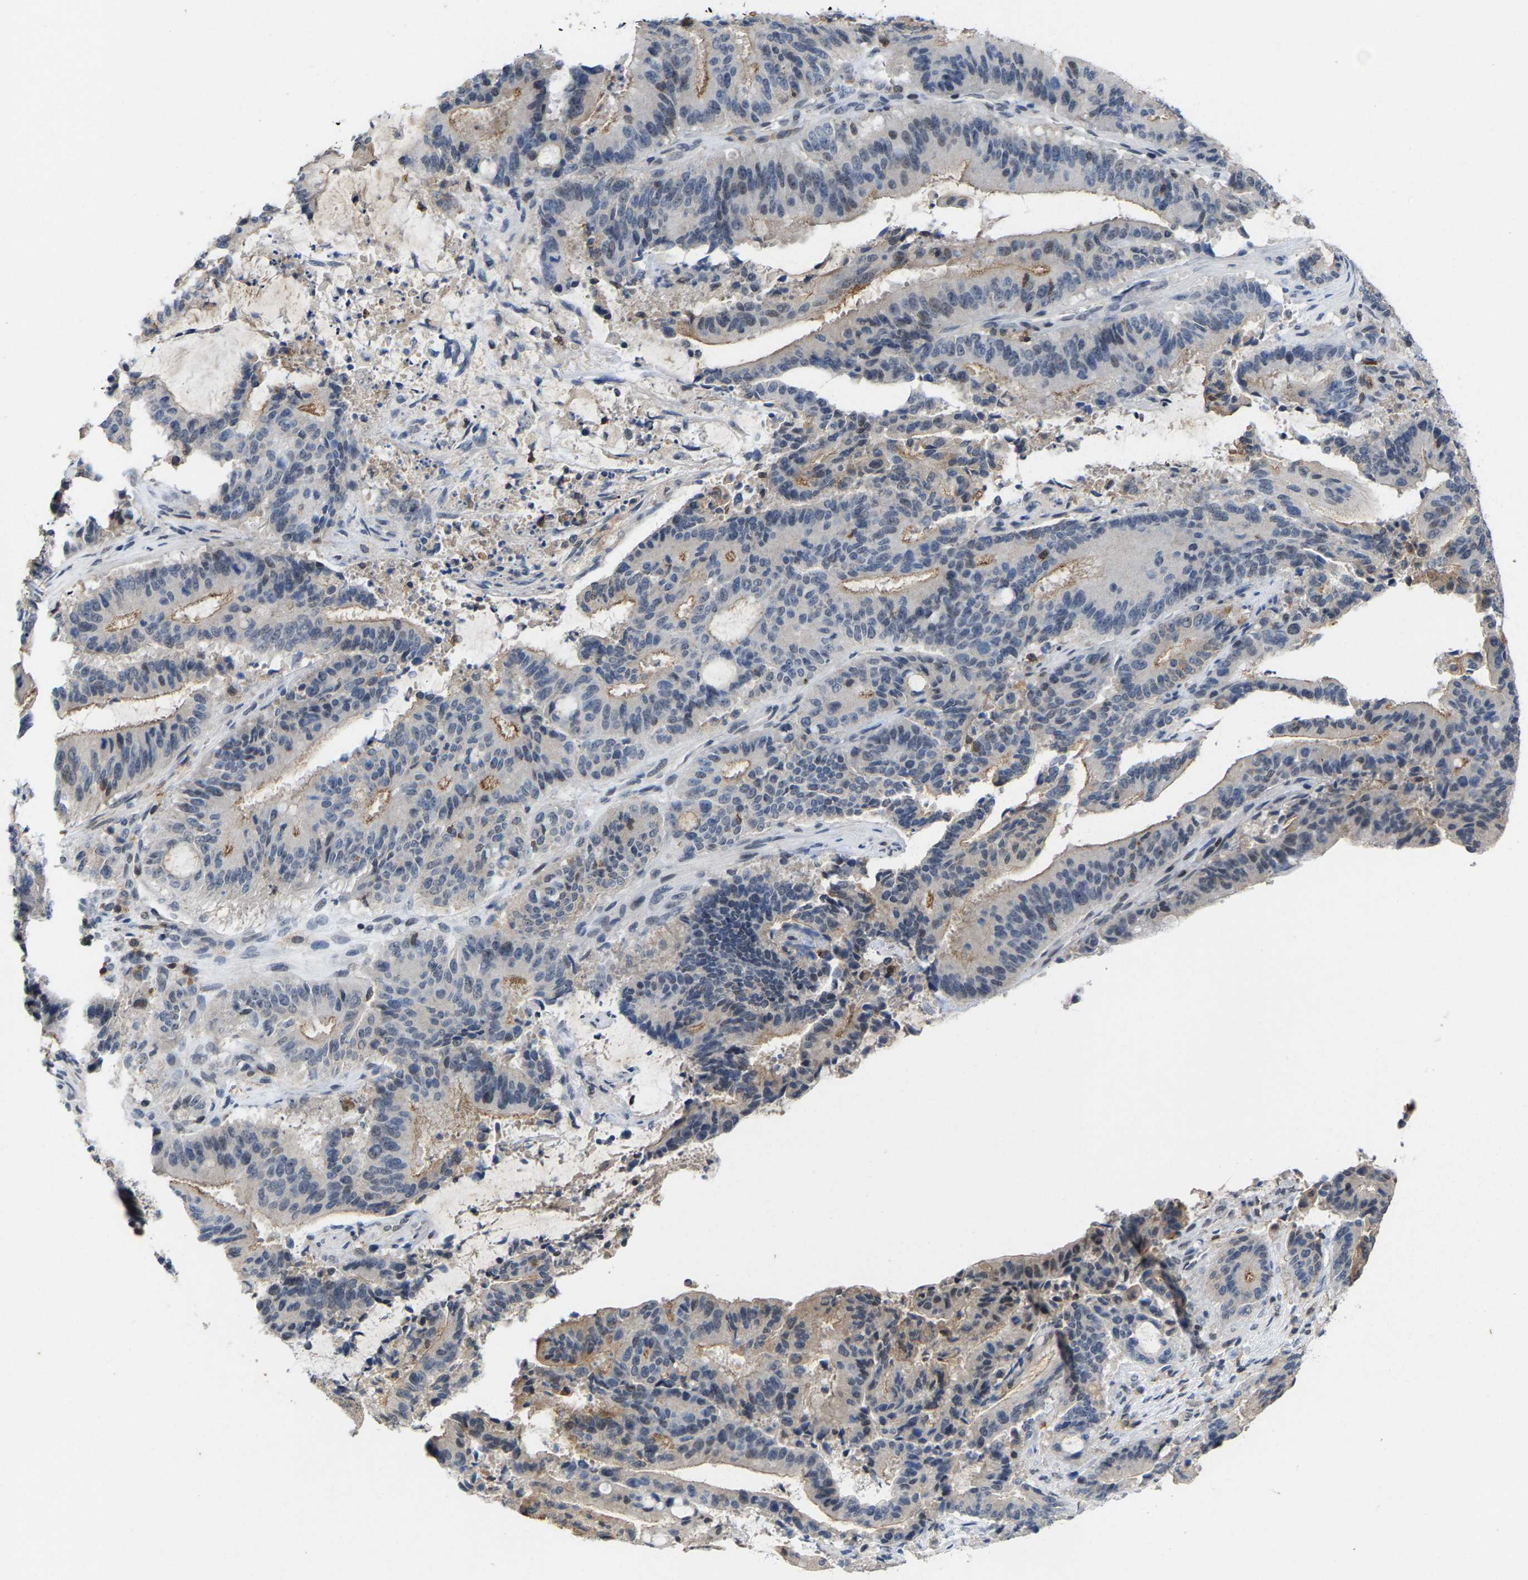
{"staining": {"intensity": "moderate", "quantity": "<25%", "location": "cytoplasmic/membranous,nuclear"}, "tissue": "liver cancer", "cell_type": "Tumor cells", "image_type": "cancer", "snomed": [{"axis": "morphology", "description": "Normal tissue, NOS"}, {"axis": "morphology", "description": "Cholangiocarcinoma"}, {"axis": "topography", "description": "Liver"}, {"axis": "topography", "description": "Peripheral nerve tissue"}], "caption": "The histopathology image demonstrates staining of liver cancer, revealing moderate cytoplasmic/membranous and nuclear protein staining (brown color) within tumor cells.", "gene": "FGD3", "patient": {"sex": "female", "age": 73}}